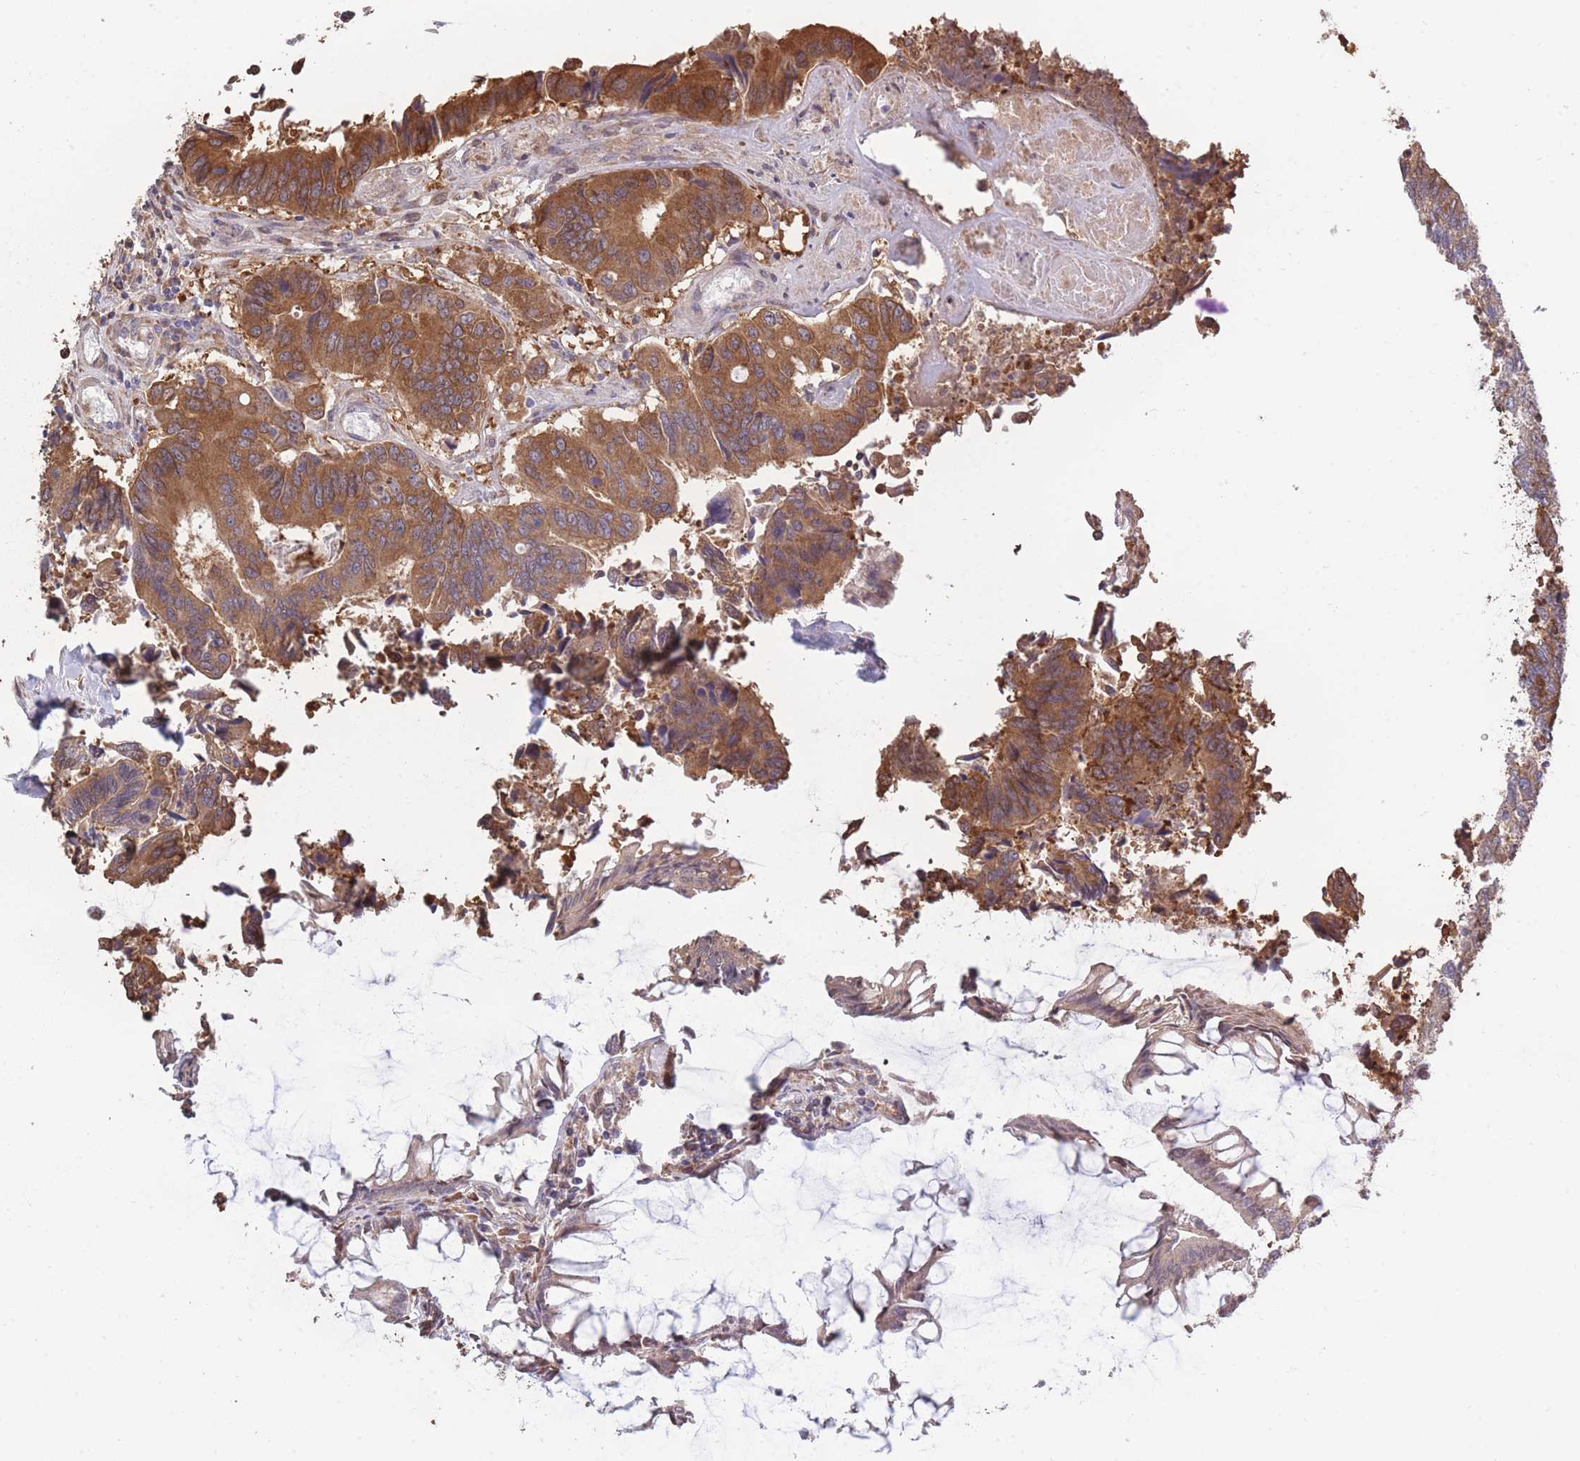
{"staining": {"intensity": "moderate", "quantity": ">75%", "location": "cytoplasmic/membranous"}, "tissue": "colorectal cancer", "cell_type": "Tumor cells", "image_type": "cancer", "snomed": [{"axis": "morphology", "description": "Adenocarcinoma, NOS"}, {"axis": "topography", "description": "Colon"}], "caption": "This micrograph shows colorectal cancer stained with IHC to label a protein in brown. The cytoplasmic/membranous of tumor cells show moderate positivity for the protein. Nuclei are counter-stained blue.", "gene": "ARL13B", "patient": {"sex": "female", "age": 67}}